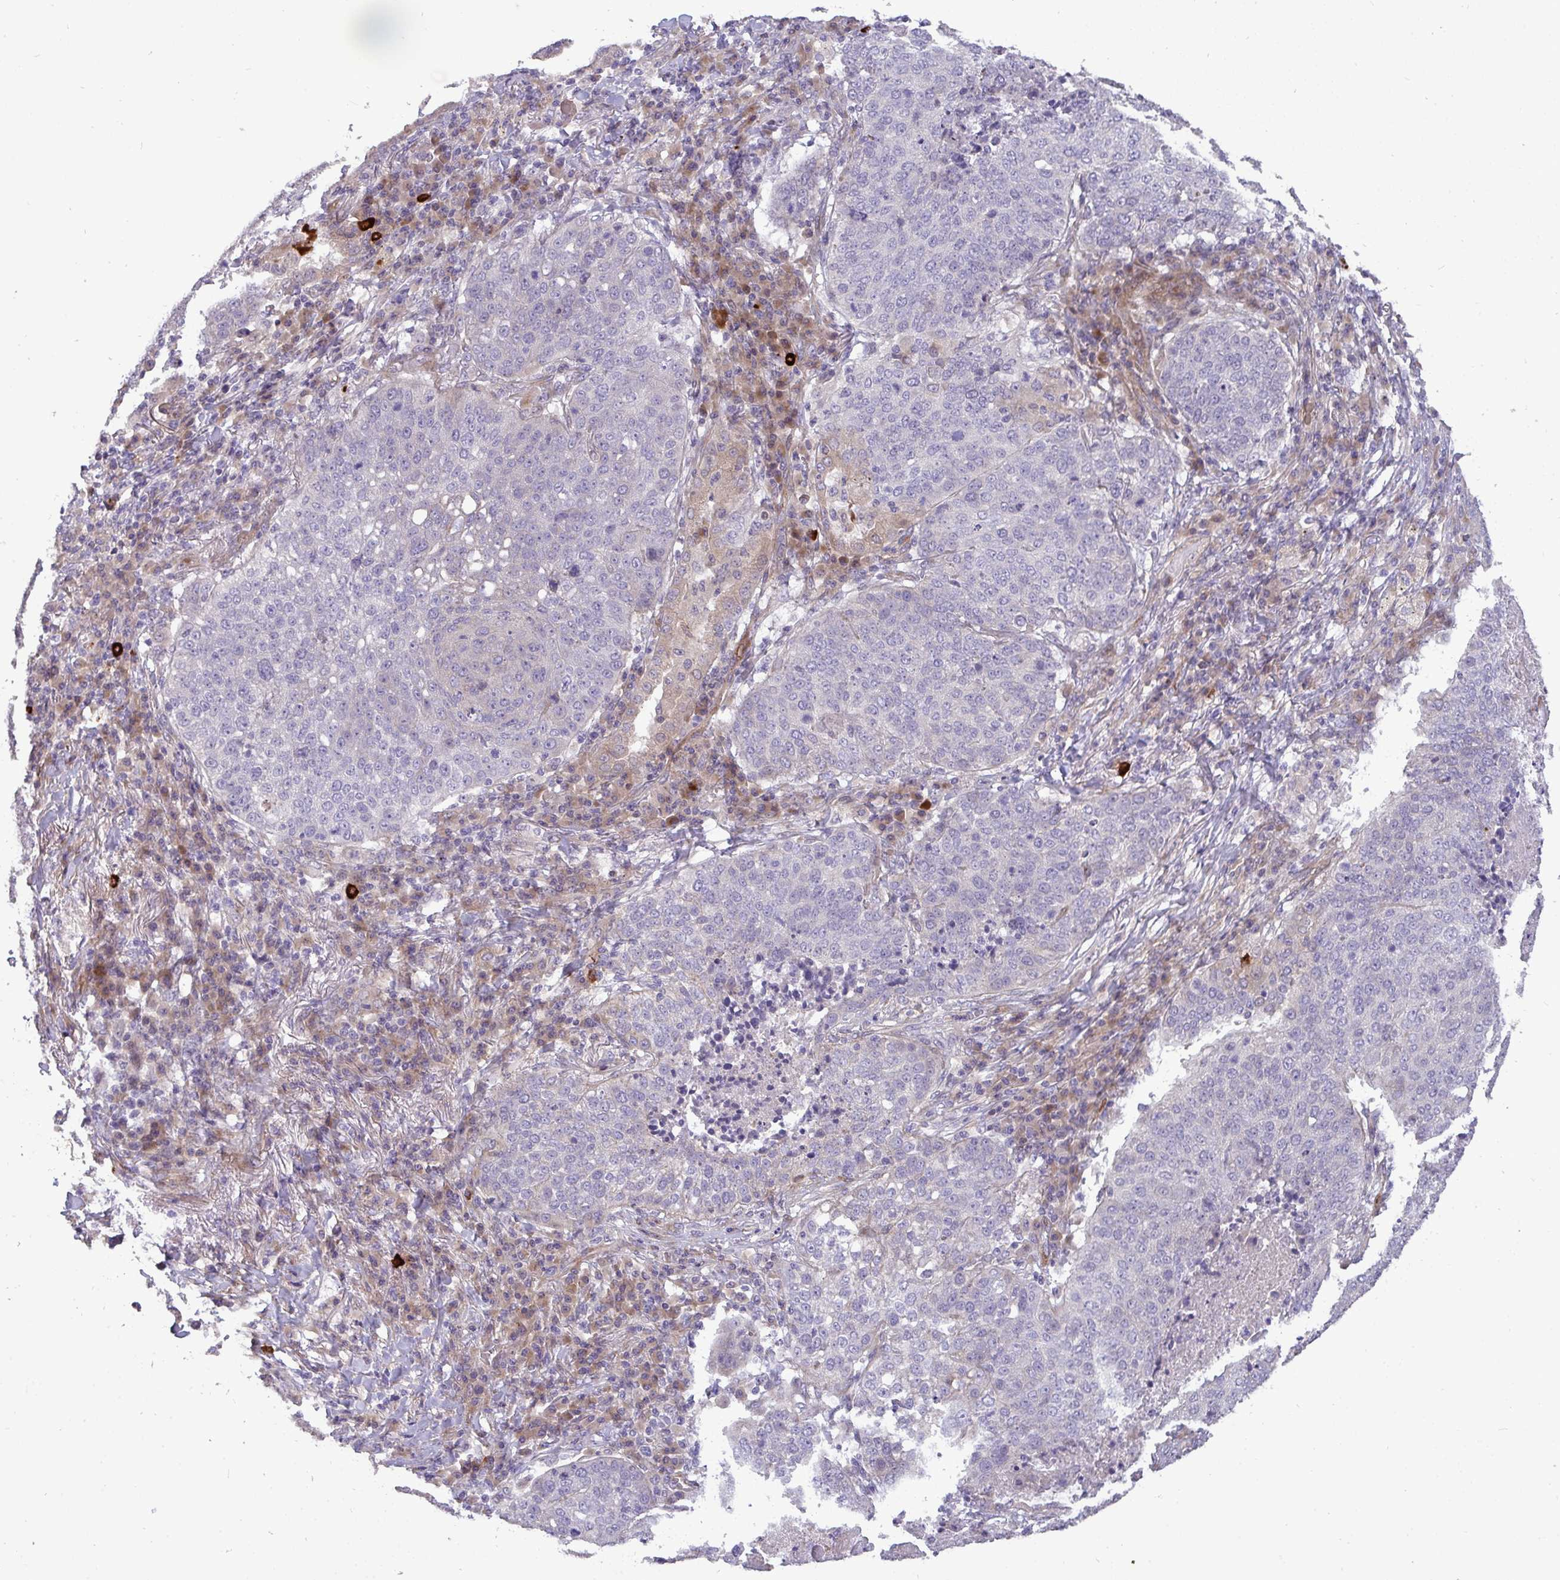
{"staining": {"intensity": "negative", "quantity": "none", "location": "none"}, "tissue": "lung cancer", "cell_type": "Tumor cells", "image_type": "cancer", "snomed": [{"axis": "morphology", "description": "Squamous cell carcinoma, NOS"}, {"axis": "topography", "description": "Lung"}], "caption": "This is an immunohistochemistry photomicrograph of lung squamous cell carcinoma. There is no staining in tumor cells.", "gene": "SH2D1B", "patient": {"sex": "male", "age": 63}}